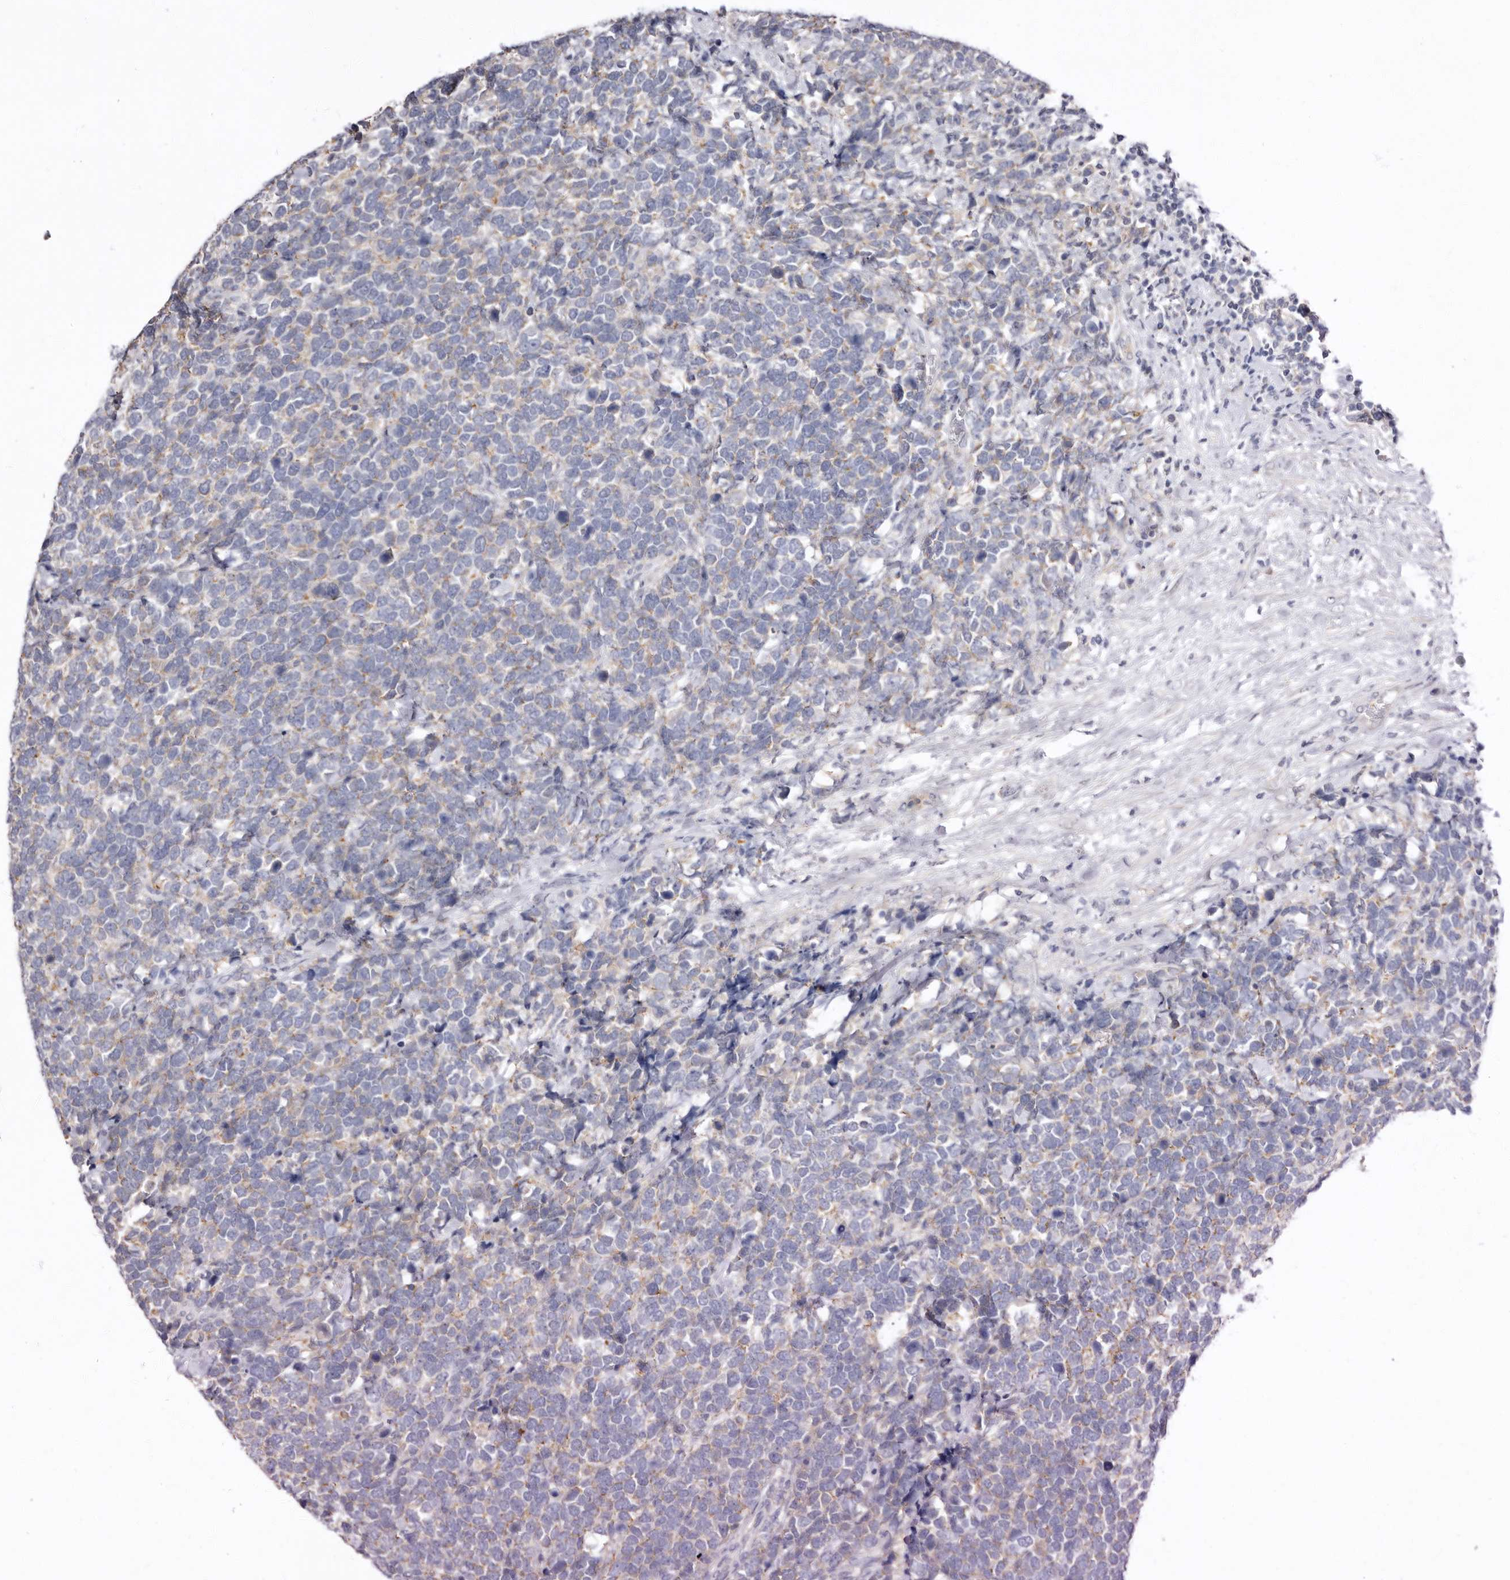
{"staining": {"intensity": "weak", "quantity": "<25%", "location": "cytoplasmic/membranous"}, "tissue": "urothelial cancer", "cell_type": "Tumor cells", "image_type": "cancer", "snomed": [{"axis": "morphology", "description": "Urothelial carcinoma, High grade"}, {"axis": "topography", "description": "Urinary bladder"}], "caption": "The micrograph shows no staining of tumor cells in urothelial cancer.", "gene": "LMLN", "patient": {"sex": "female", "age": 82}}